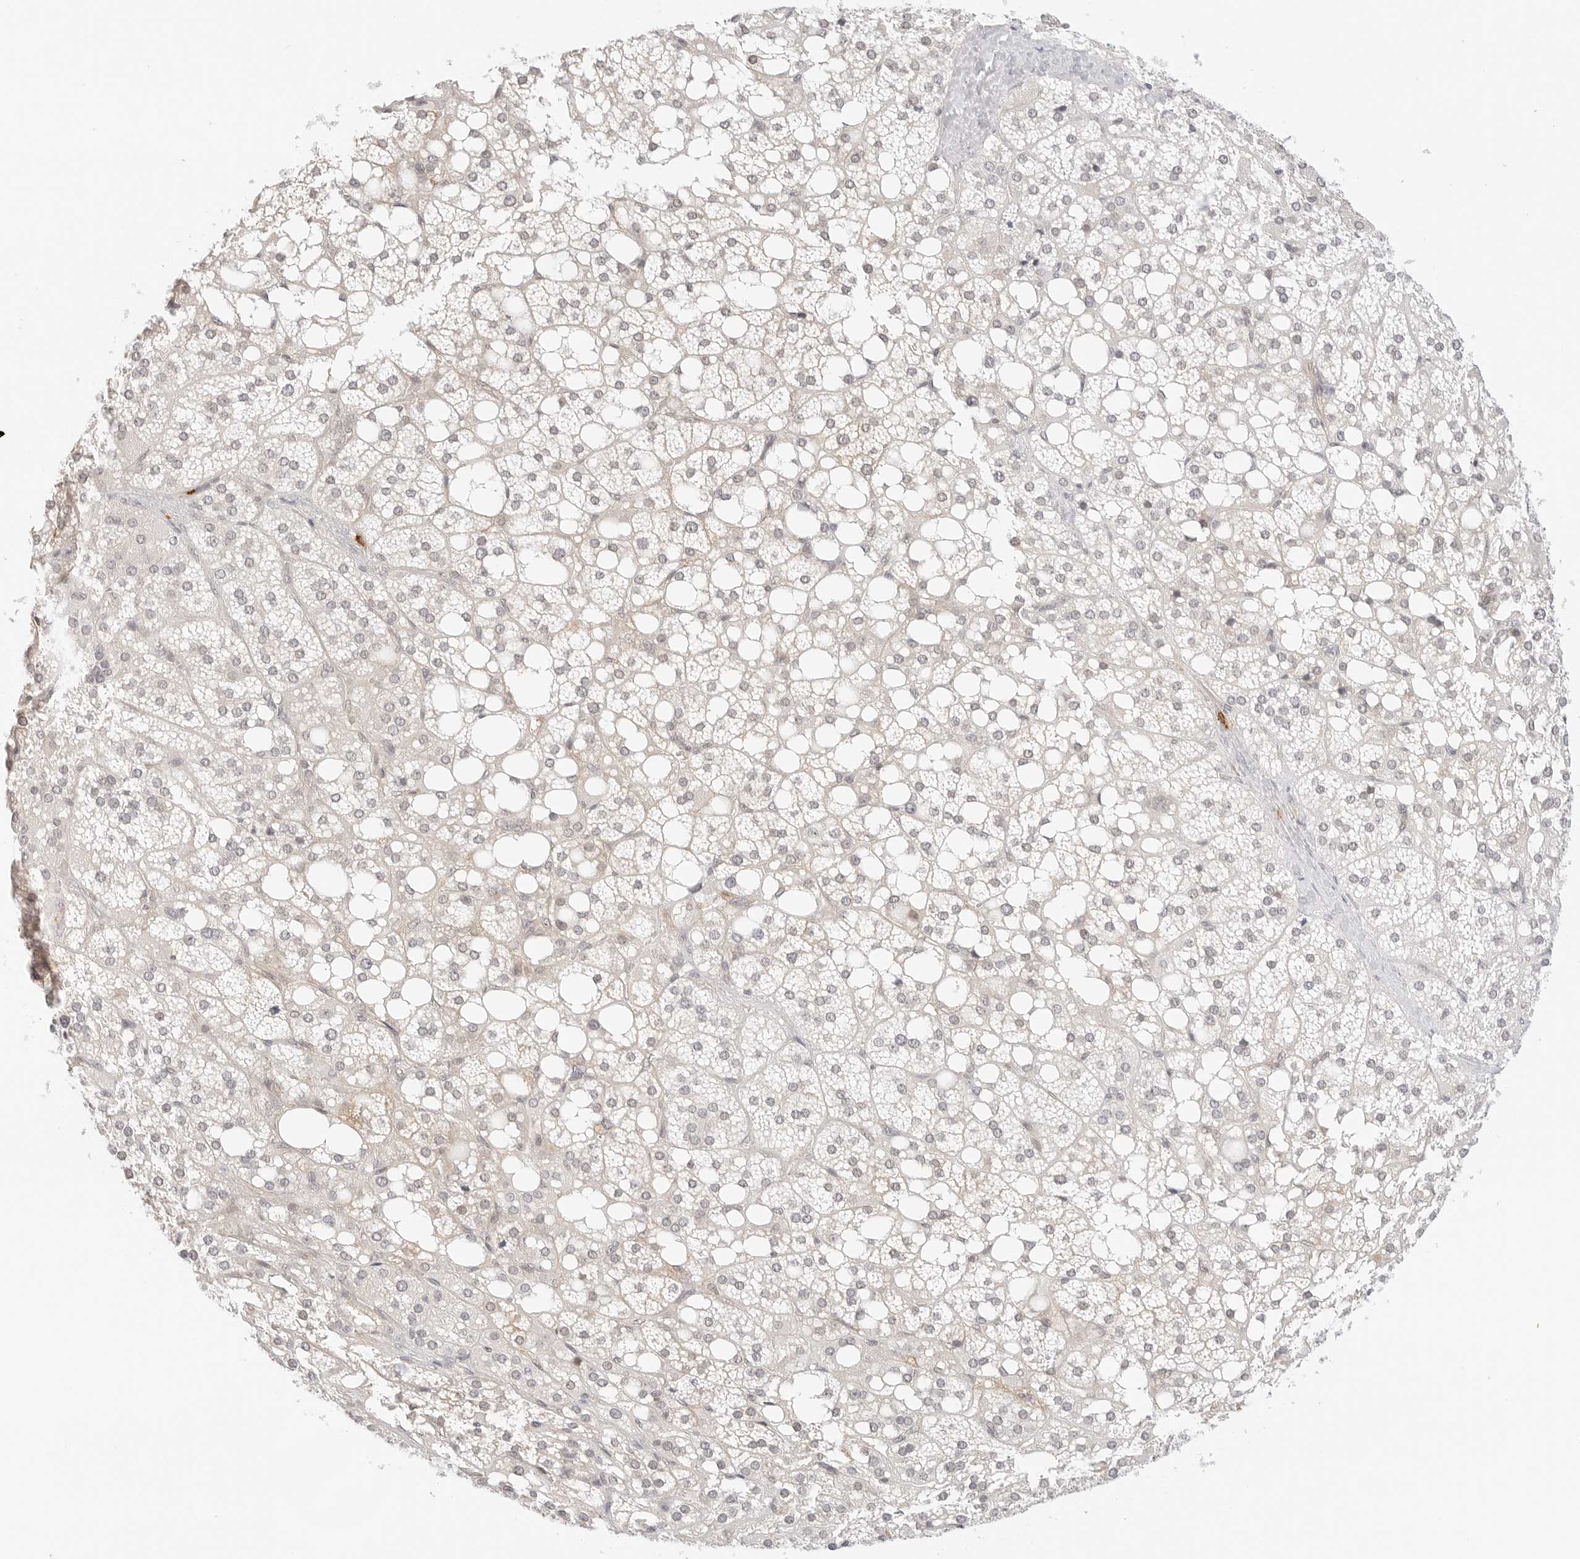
{"staining": {"intensity": "moderate", "quantity": "25%-75%", "location": "cytoplasmic/membranous,nuclear"}, "tissue": "adrenal gland", "cell_type": "Glandular cells", "image_type": "normal", "snomed": [{"axis": "morphology", "description": "Normal tissue, NOS"}, {"axis": "topography", "description": "Adrenal gland"}], "caption": "Immunohistochemistry micrograph of benign adrenal gland: human adrenal gland stained using immunohistochemistry exhibits medium levels of moderate protein expression localized specifically in the cytoplasmic/membranous,nuclear of glandular cells, appearing as a cytoplasmic/membranous,nuclear brown color.", "gene": "TEKT2", "patient": {"sex": "female", "age": 59}}